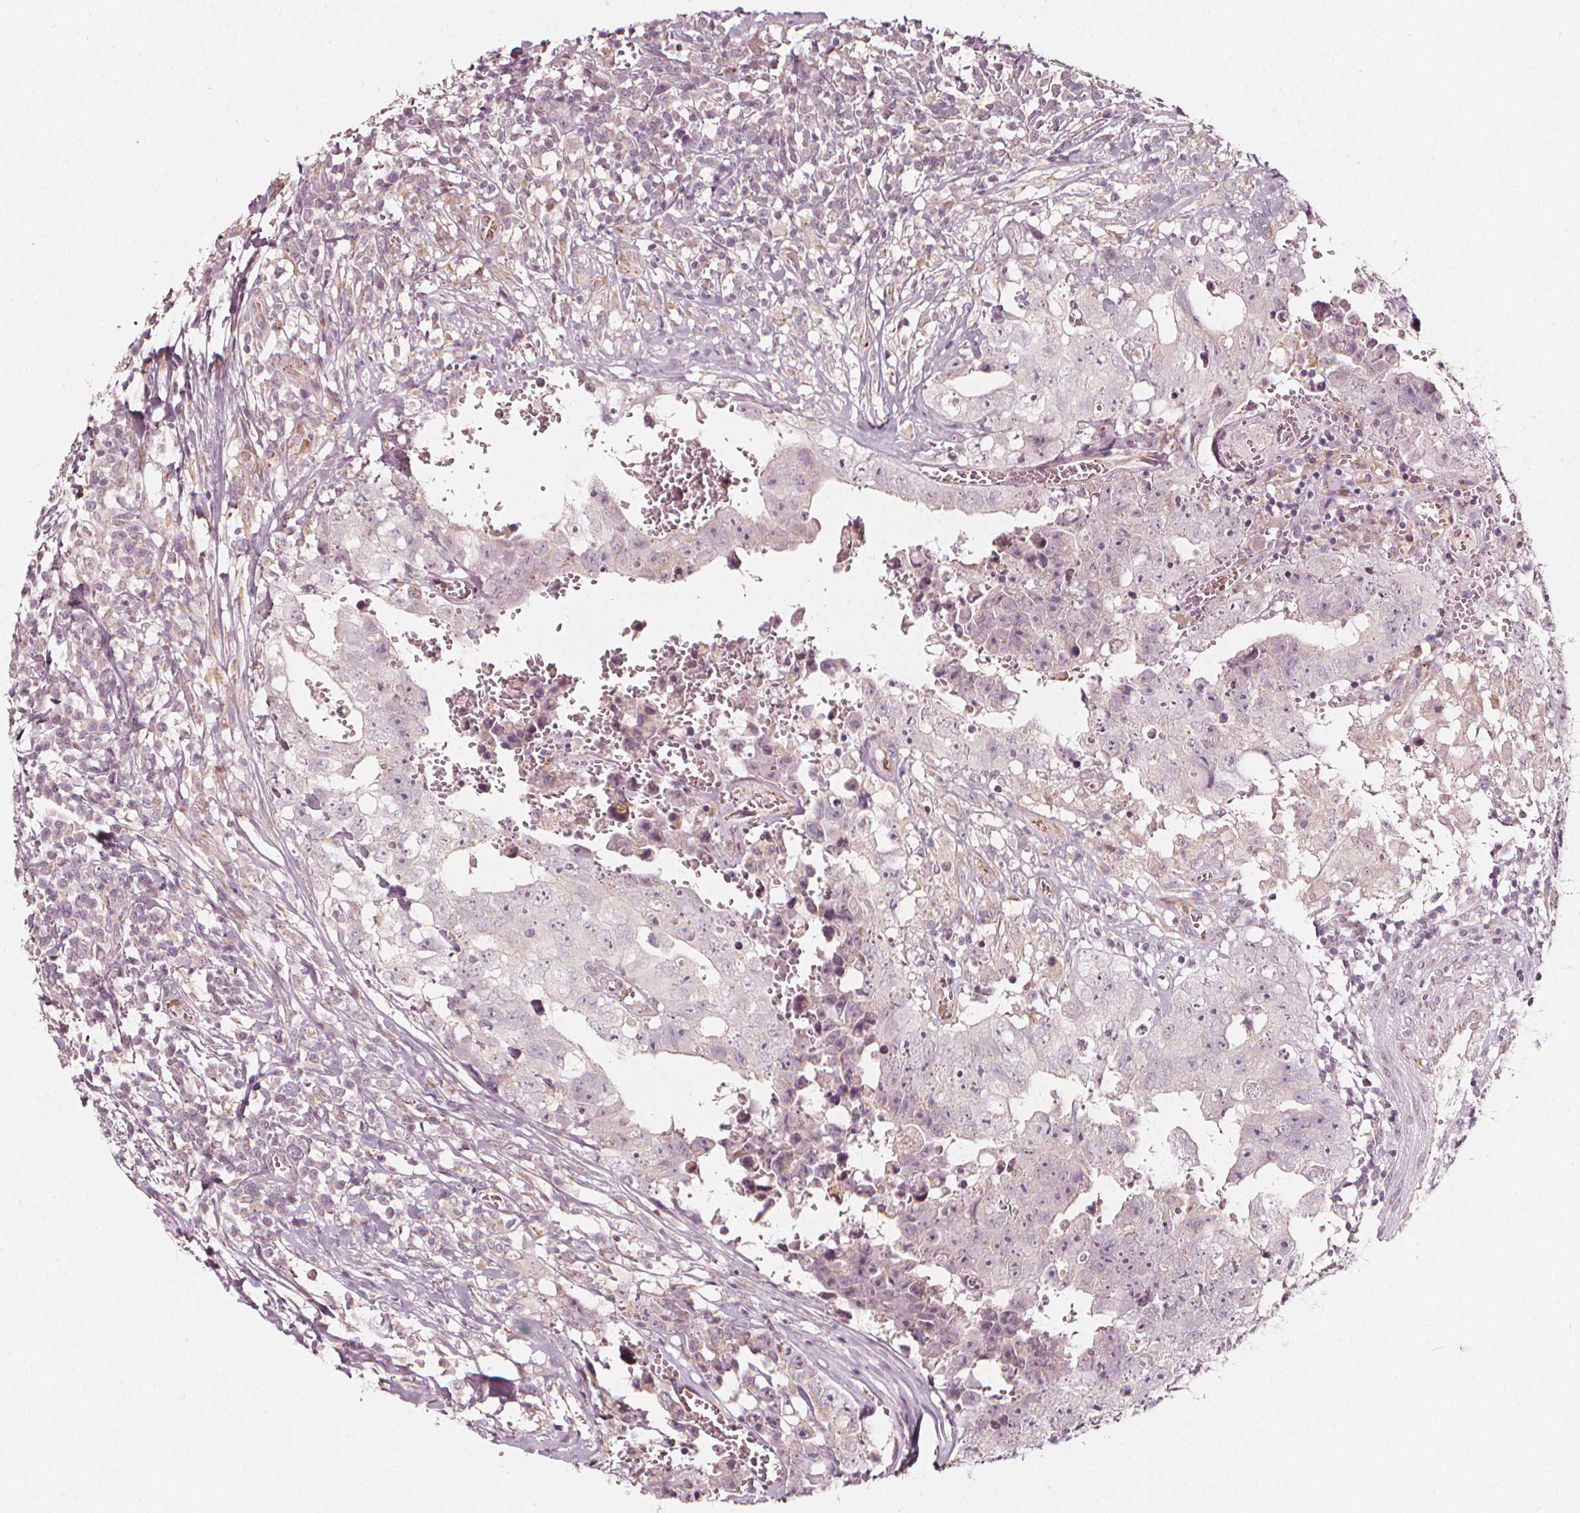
{"staining": {"intensity": "negative", "quantity": "none", "location": "none"}, "tissue": "testis cancer", "cell_type": "Tumor cells", "image_type": "cancer", "snomed": [{"axis": "morphology", "description": "Carcinoma, Embryonal, NOS"}, {"axis": "topography", "description": "Testis"}], "caption": "Immunohistochemistry (IHC) of testis cancer (embryonal carcinoma) exhibits no positivity in tumor cells.", "gene": "NPC1L1", "patient": {"sex": "male", "age": 36}}